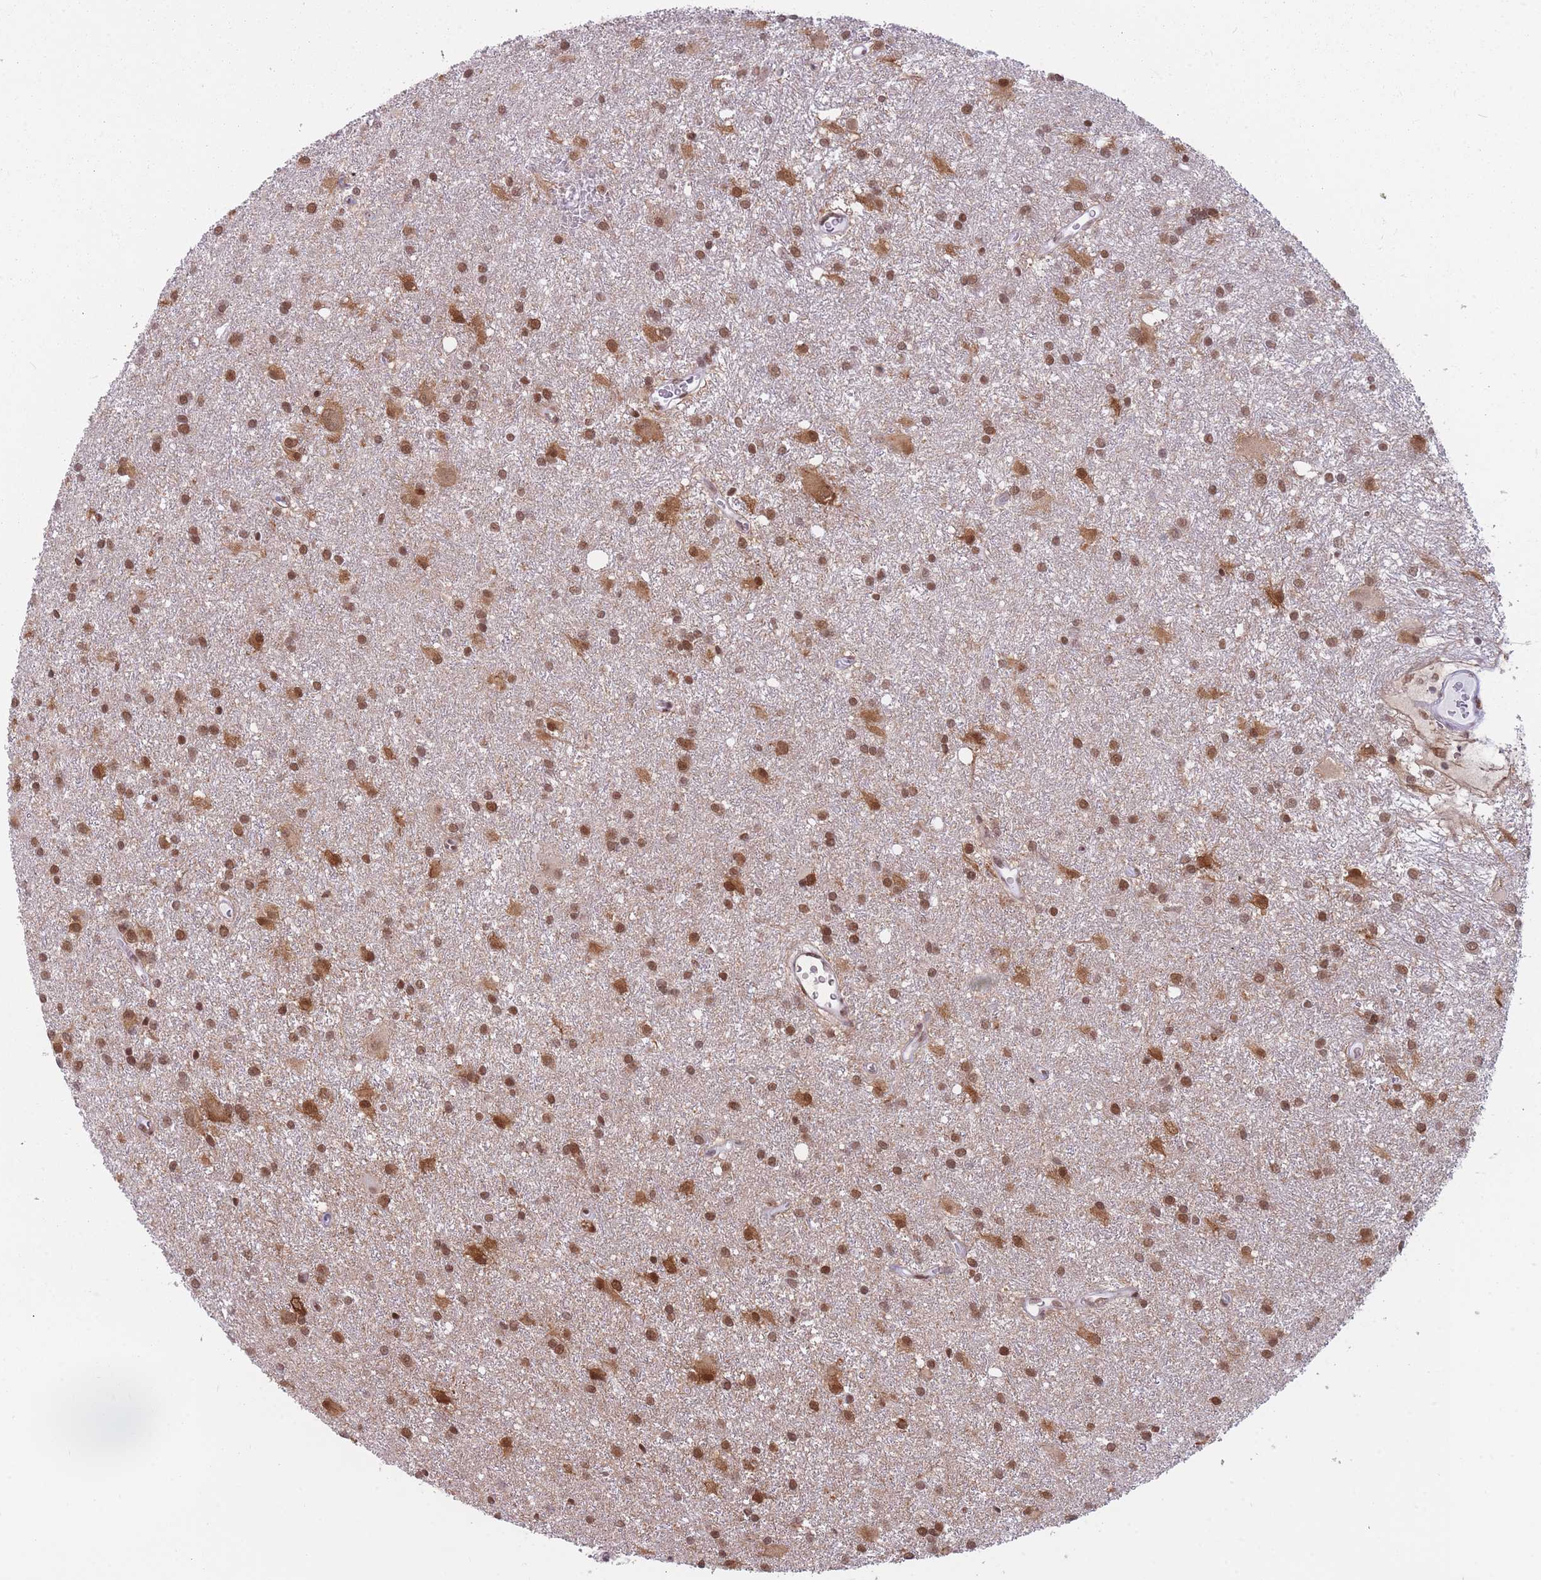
{"staining": {"intensity": "moderate", "quantity": ">75%", "location": "nuclear"}, "tissue": "glioma", "cell_type": "Tumor cells", "image_type": "cancer", "snomed": [{"axis": "morphology", "description": "Glioma, malignant, High grade"}, {"axis": "topography", "description": "Brain"}], "caption": "This is a photomicrograph of IHC staining of glioma, which shows moderate staining in the nuclear of tumor cells.", "gene": "HNRNPUL1", "patient": {"sex": "female", "age": 50}}